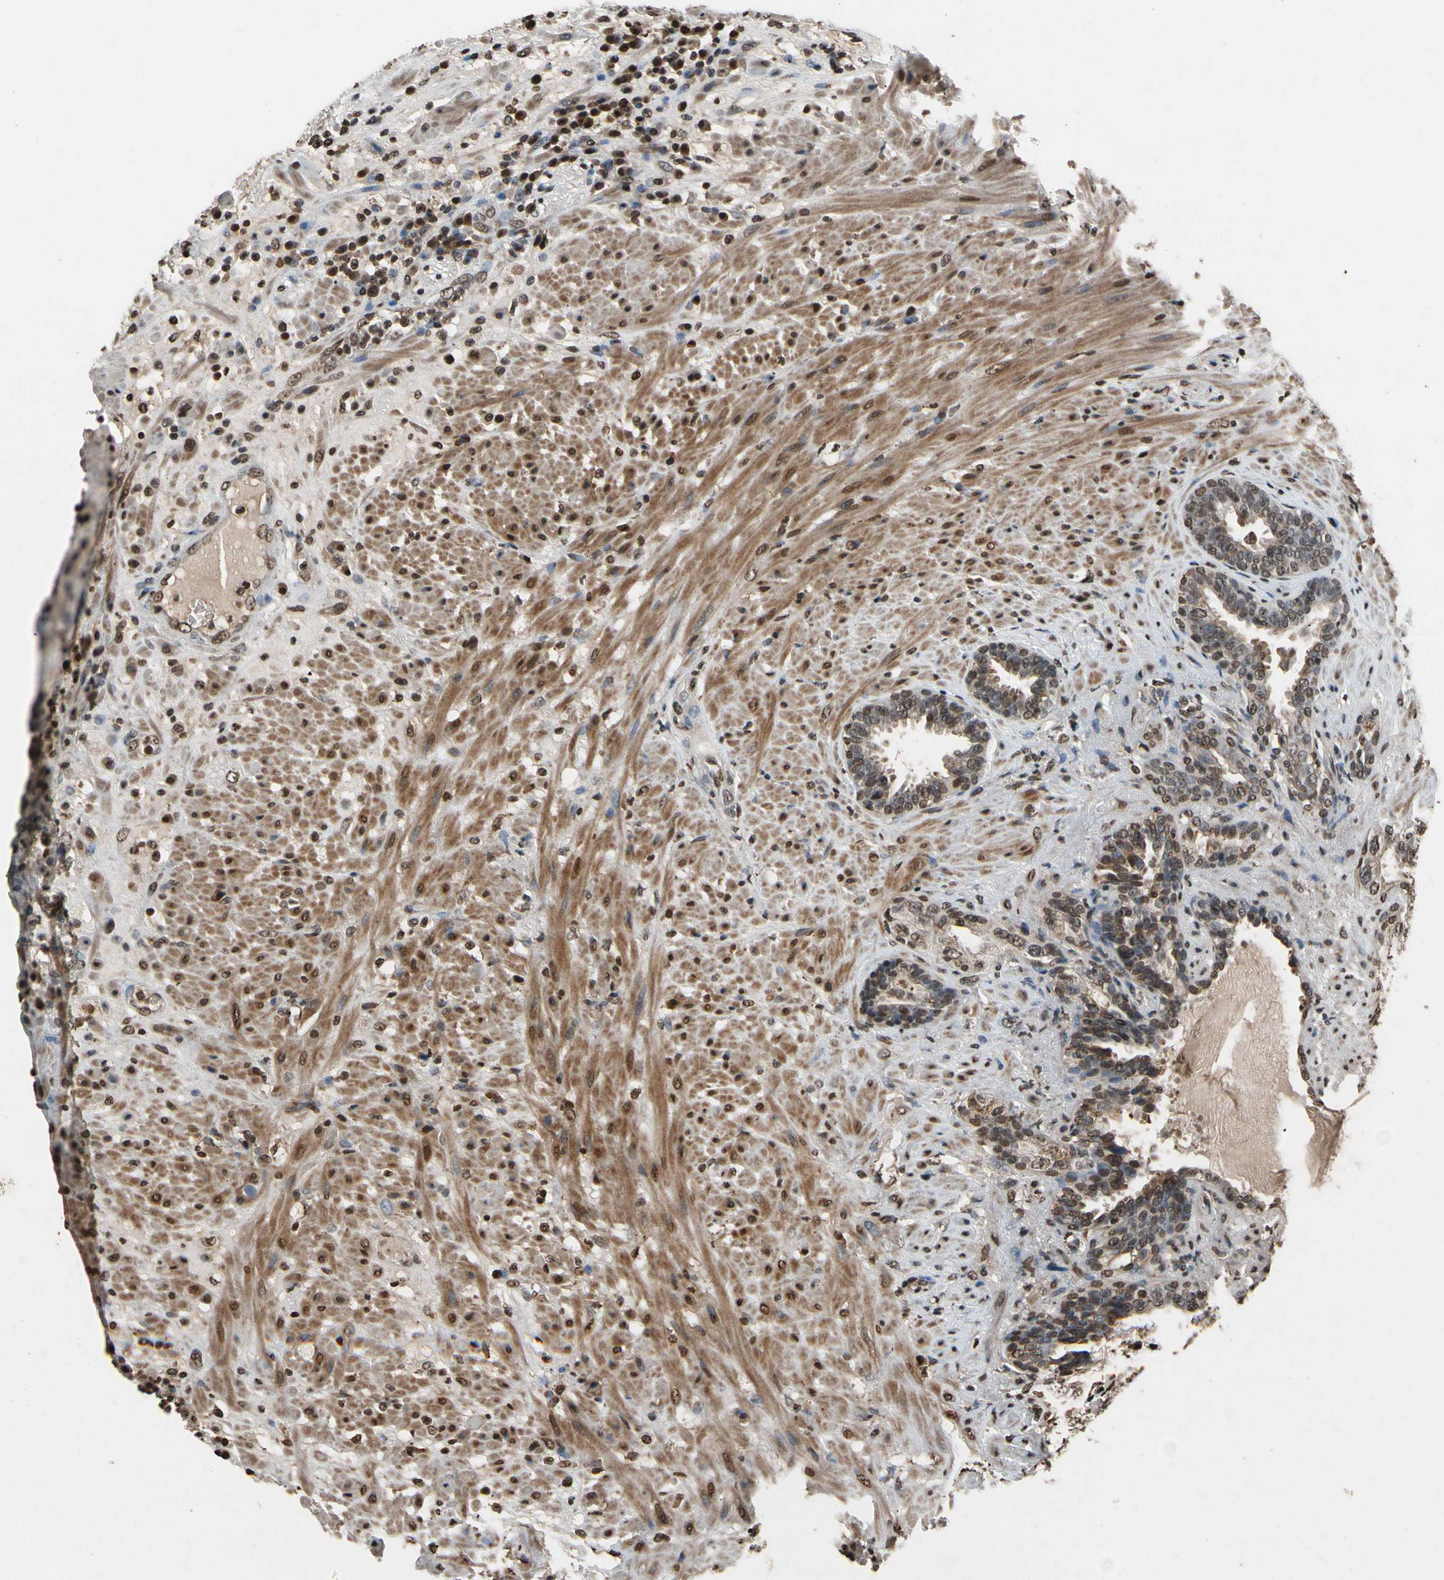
{"staining": {"intensity": "moderate", "quantity": "25%-75%", "location": "nuclear"}, "tissue": "seminal vesicle", "cell_type": "Glandular cells", "image_type": "normal", "snomed": [{"axis": "morphology", "description": "Normal tissue, NOS"}, {"axis": "topography", "description": "Seminal veicle"}], "caption": "Immunohistochemistry (IHC) (DAB (3,3'-diaminobenzidine)) staining of unremarkable seminal vesicle displays moderate nuclear protein positivity in about 25%-75% of glandular cells.", "gene": "HIPK2", "patient": {"sex": "male", "age": 61}}